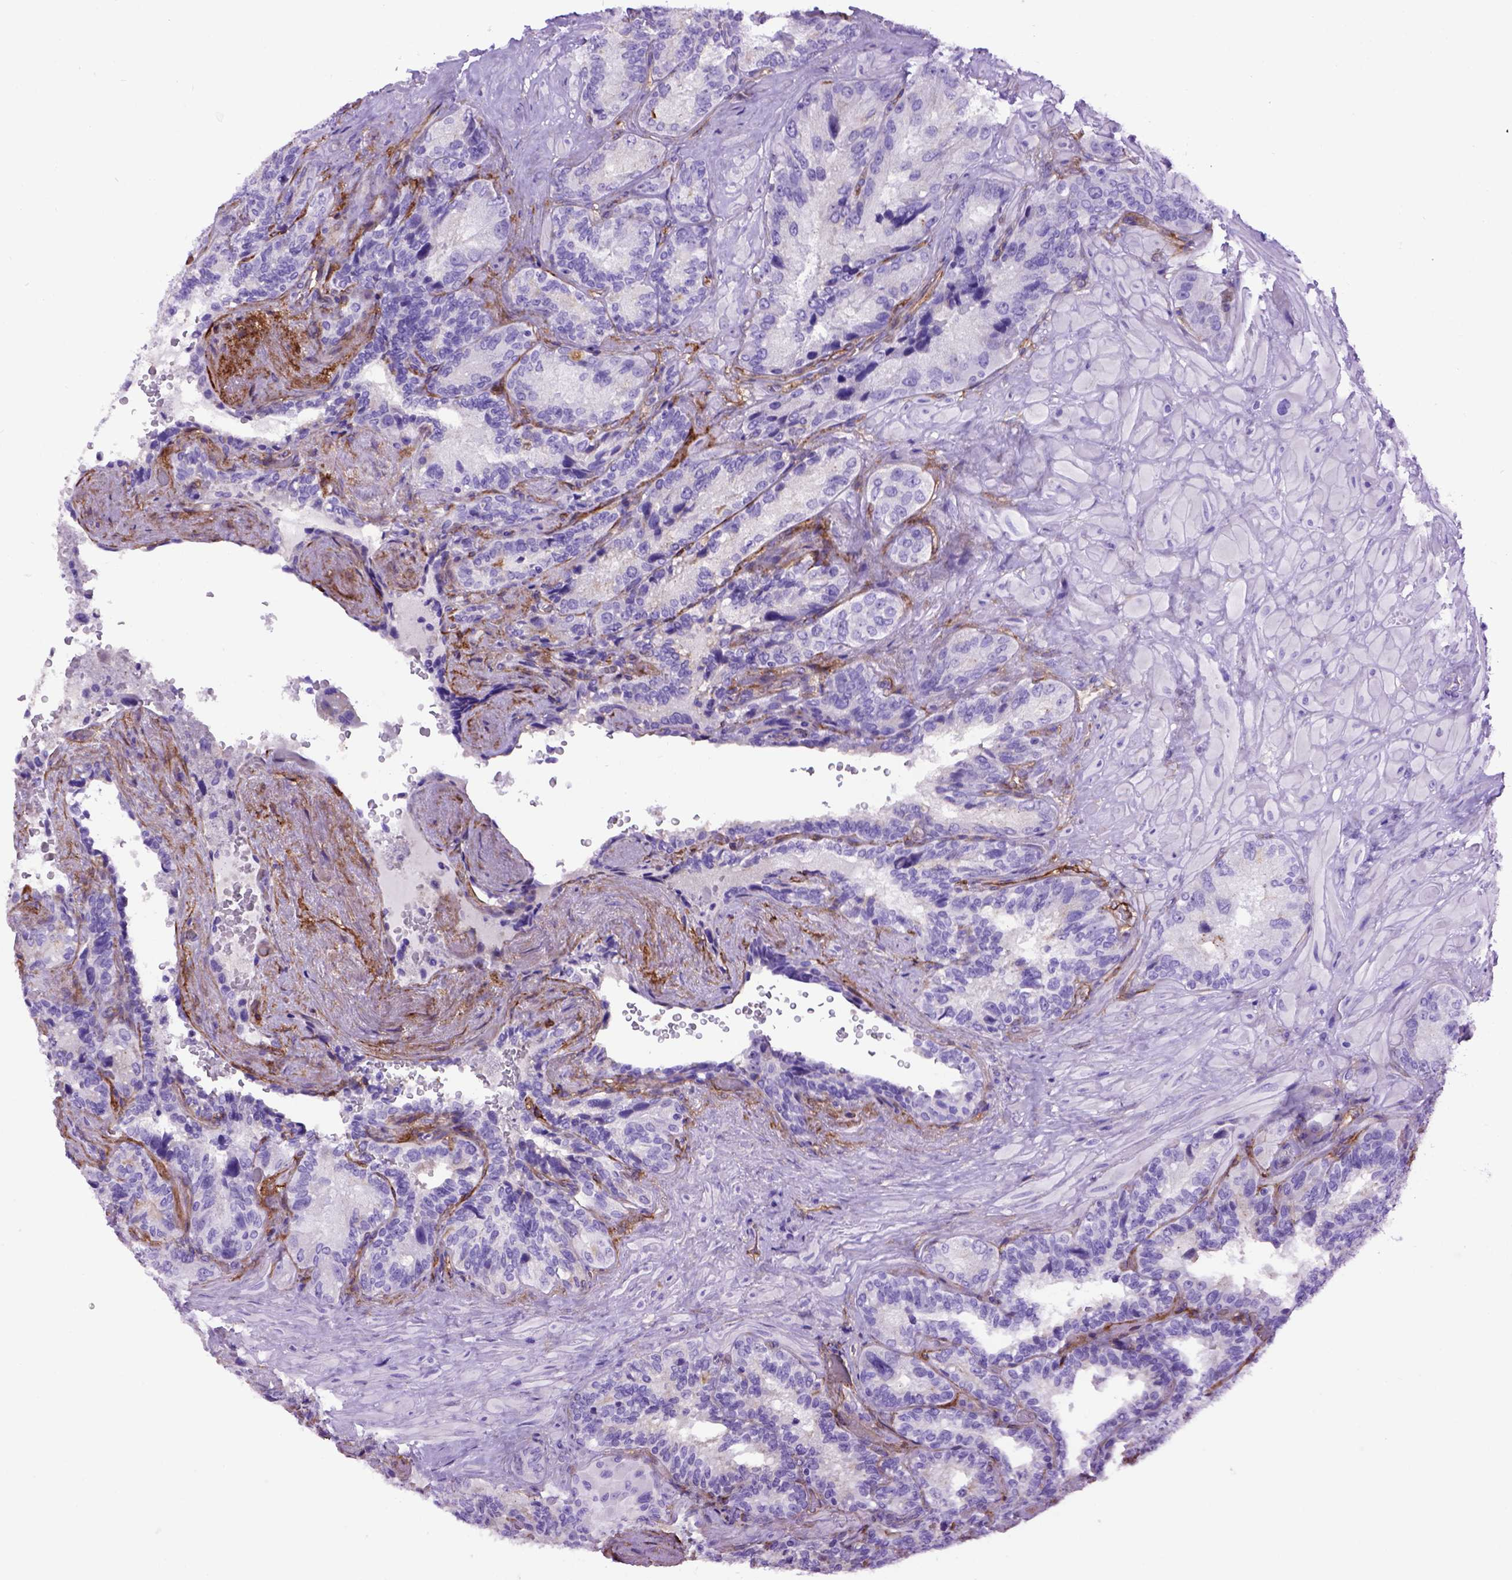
{"staining": {"intensity": "negative", "quantity": "none", "location": "none"}, "tissue": "seminal vesicle", "cell_type": "Glandular cells", "image_type": "normal", "snomed": [{"axis": "morphology", "description": "Normal tissue, NOS"}, {"axis": "topography", "description": "Seminal veicle"}], "caption": "DAB immunohistochemical staining of unremarkable seminal vesicle demonstrates no significant positivity in glandular cells. (DAB (3,3'-diaminobenzidine) IHC, high magnification).", "gene": "ENG", "patient": {"sex": "male", "age": 69}}